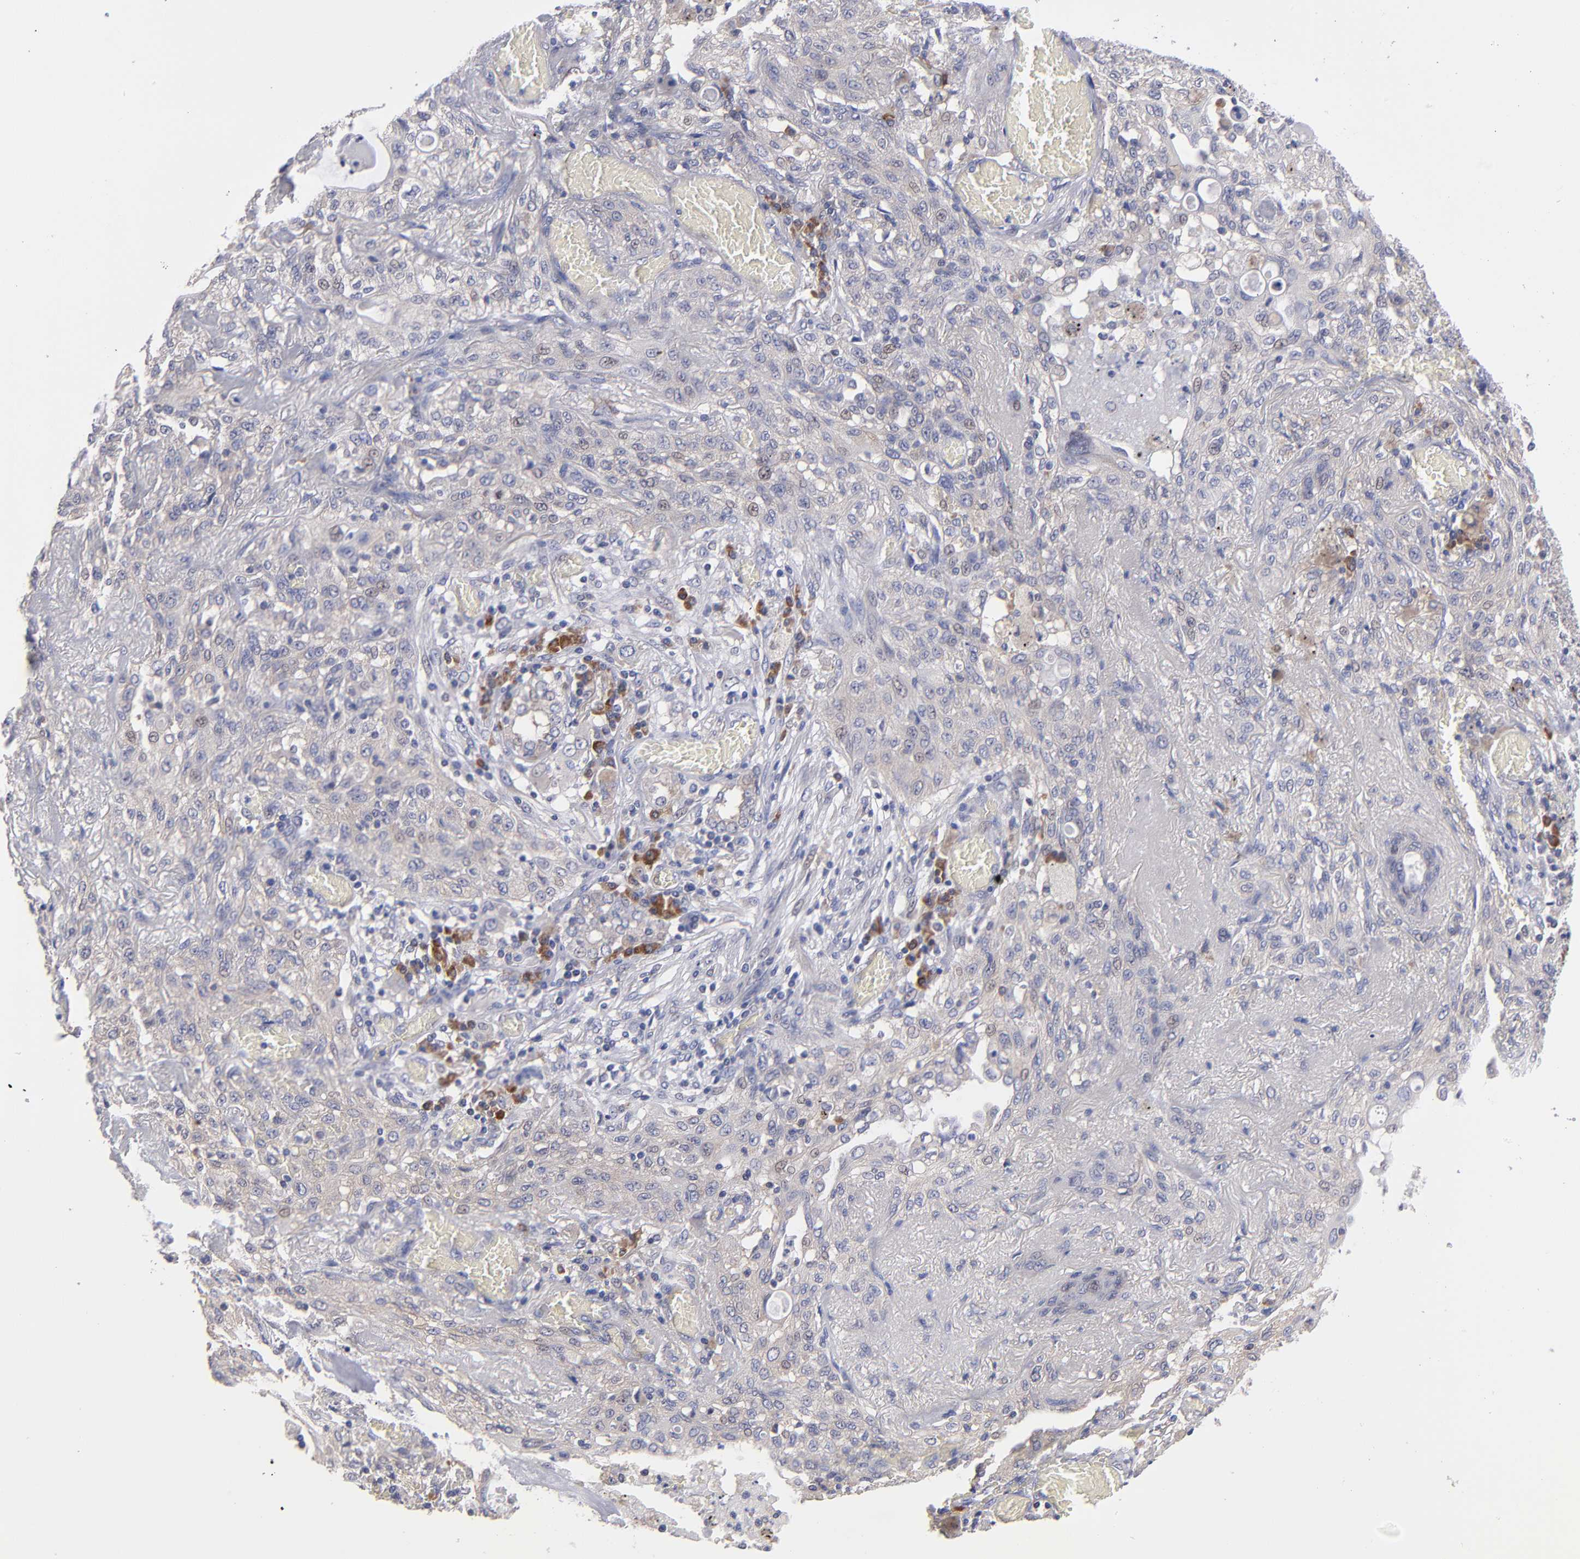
{"staining": {"intensity": "weak", "quantity": "<25%", "location": "cytoplasmic/membranous"}, "tissue": "lung cancer", "cell_type": "Tumor cells", "image_type": "cancer", "snomed": [{"axis": "morphology", "description": "Squamous cell carcinoma, NOS"}, {"axis": "topography", "description": "Lung"}], "caption": "Lung cancer (squamous cell carcinoma) stained for a protein using immunohistochemistry (IHC) shows no positivity tumor cells.", "gene": "EIF3L", "patient": {"sex": "female", "age": 47}}